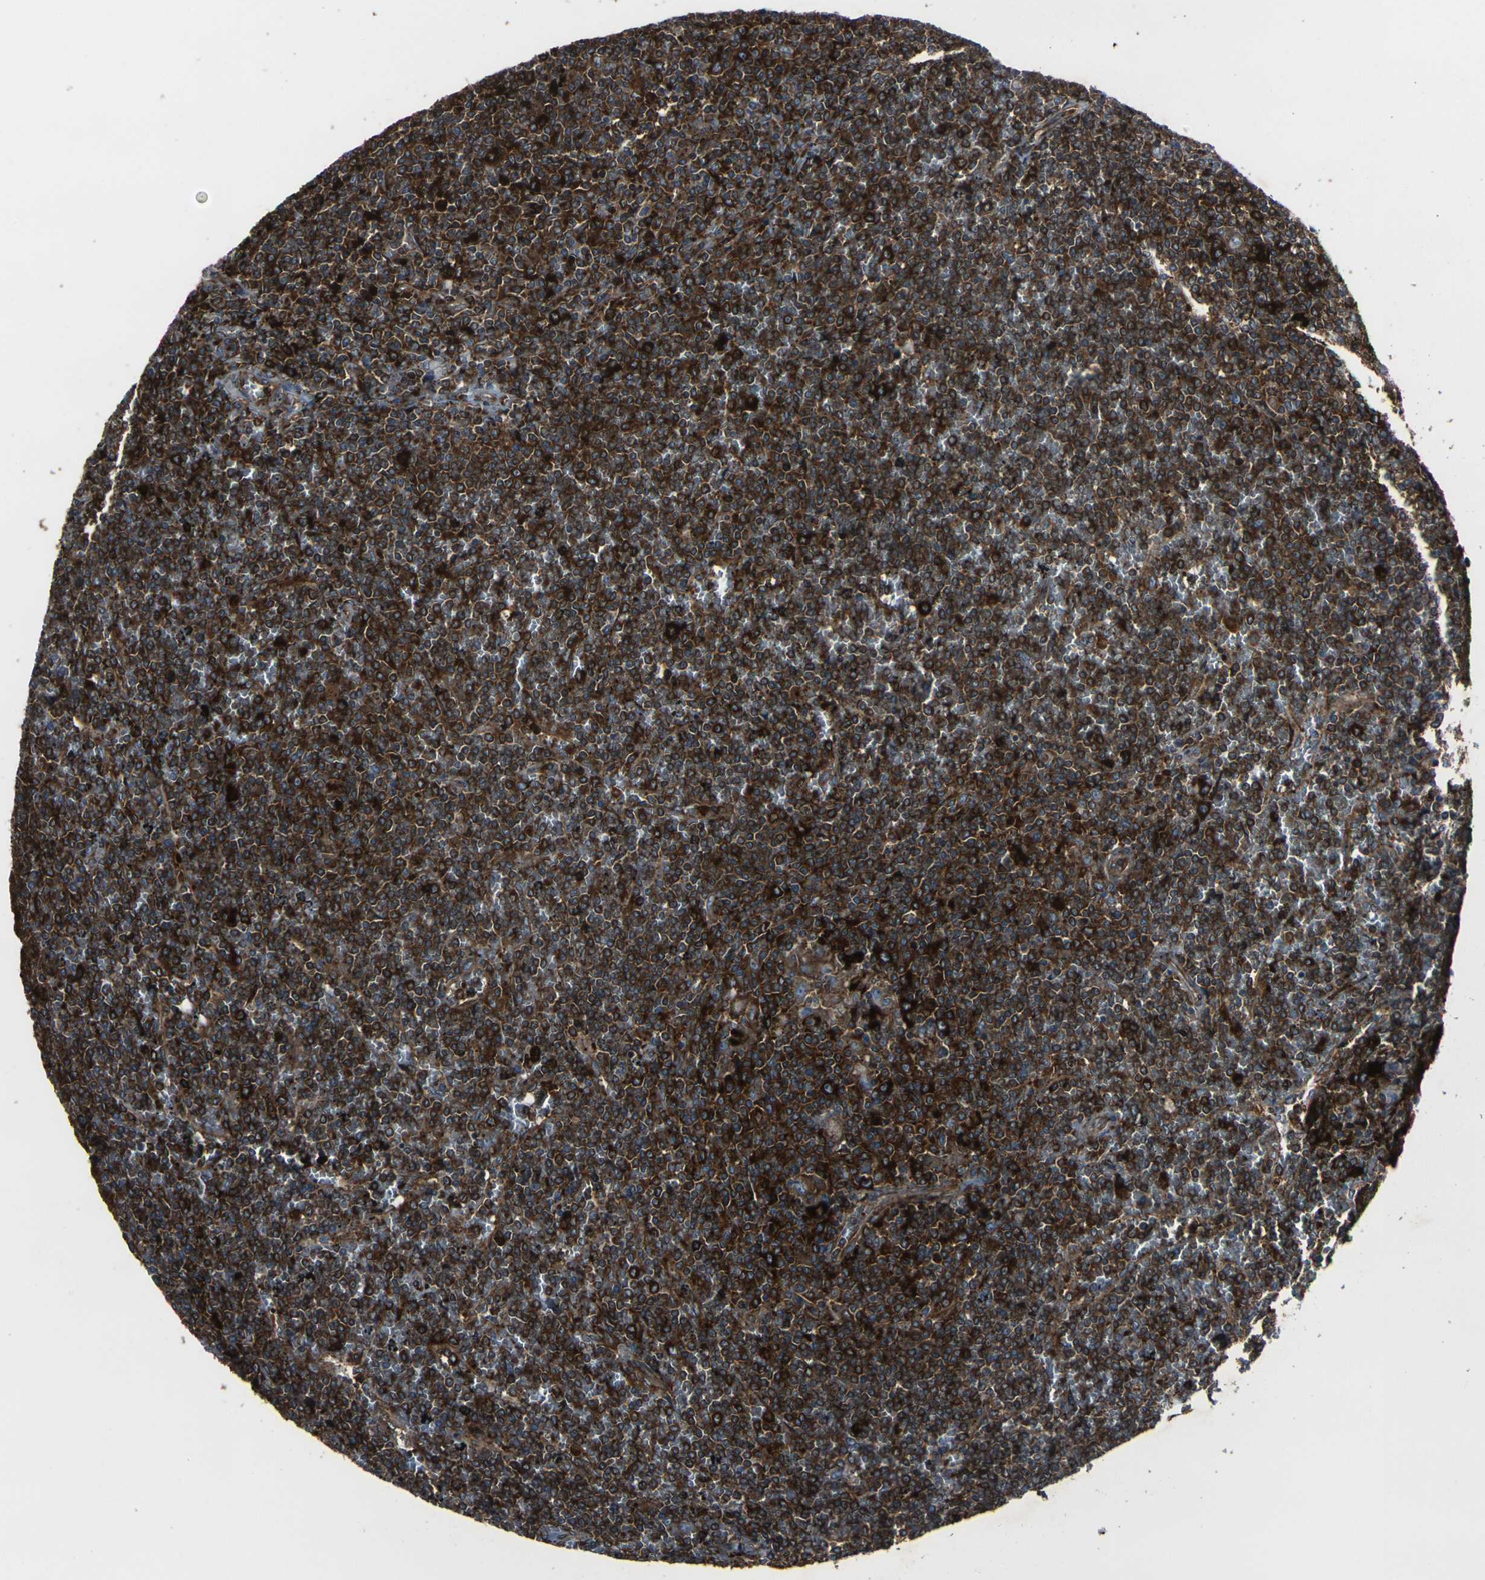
{"staining": {"intensity": "strong", "quantity": "25%-75%", "location": "cytoplasmic/membranous"}, "tissue": "lymphoma", "cell_type": "Tumor cells", "image_type": "cancer", "snomed": [{"axis": "morphology", "description": "Malignant lymphoma, non-Hodgkin's type, Low grade"}, {"axis": "topography", "description": "Spleen"}], "caption": "IHC micrograph of neoplastic tissue: human low-grade malignant lymphoma, non-Hodgkin's type stained using immunohistochemistry displays high levels of strong protein expression localized specifically in the cytoplasmic/membranous of tumor cells, appearing as a cytoplasmic/membranous brown color.", "gene": "MARCHF2", "patient": {"sex": "female", "age": 19}}